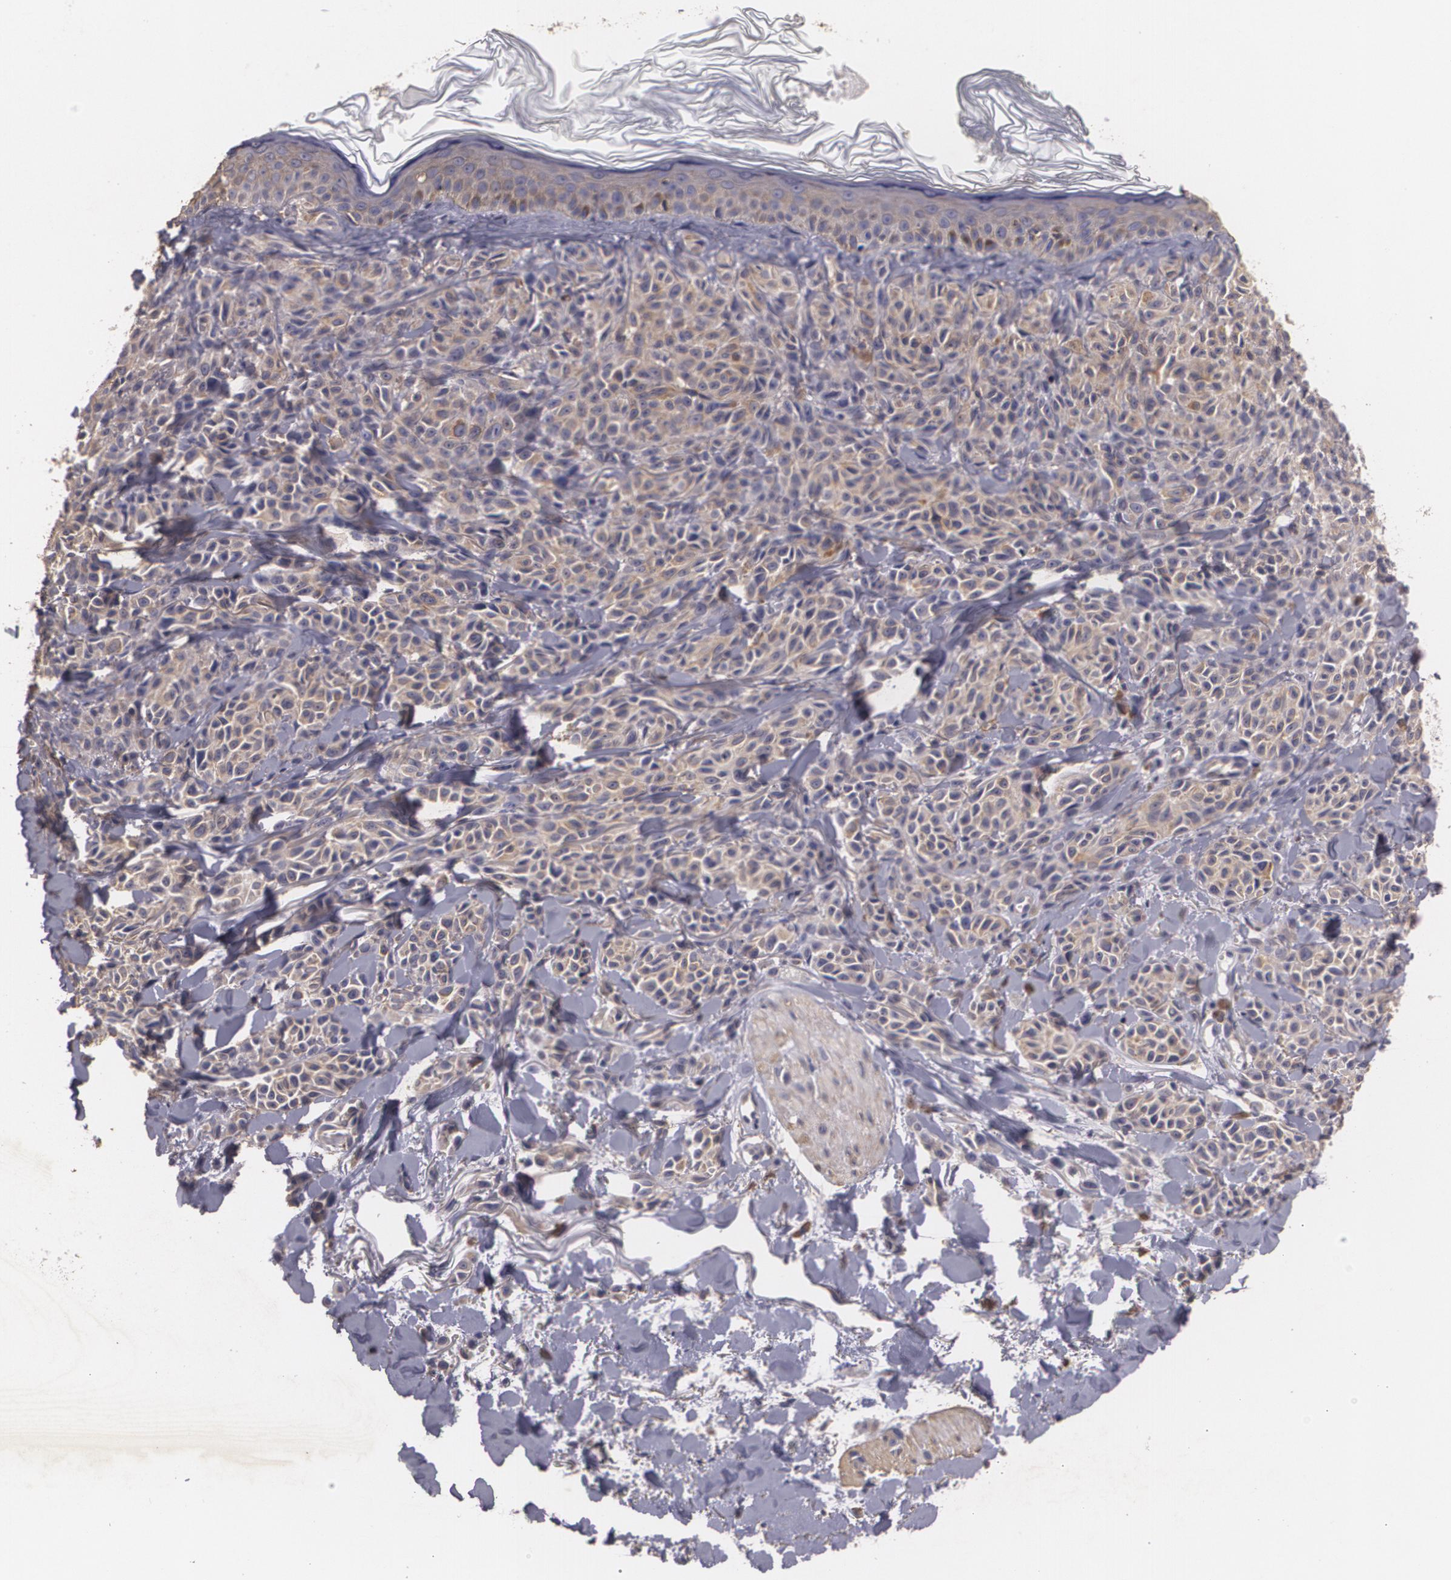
{"staining": {"intensity": "weak", "quantity": ">75%", "location": "cytoplasmic/membranous"}, "tissue": "melanoma", "cell_type": "Tumor cells", "image_type": "cancer", "snomed": [{"axis": "morphology", "description": "Malignant melanoma, NOS"}, {"axis": "topography", "description": "Skin"}], "caption": "IHC (DAB) staining of human malignant melanoma shows weak cytoplasmic/membranous protein positivity in approximately >75% of tumor cells. The staining was performed using DAB (3,3'-diaminobenzidine), with brown indicating positive protein expression. Nuclei are stained blue with hematoxylin.", "gene": "KCNA4", "patient": {"sex": "female", "age": 73}}